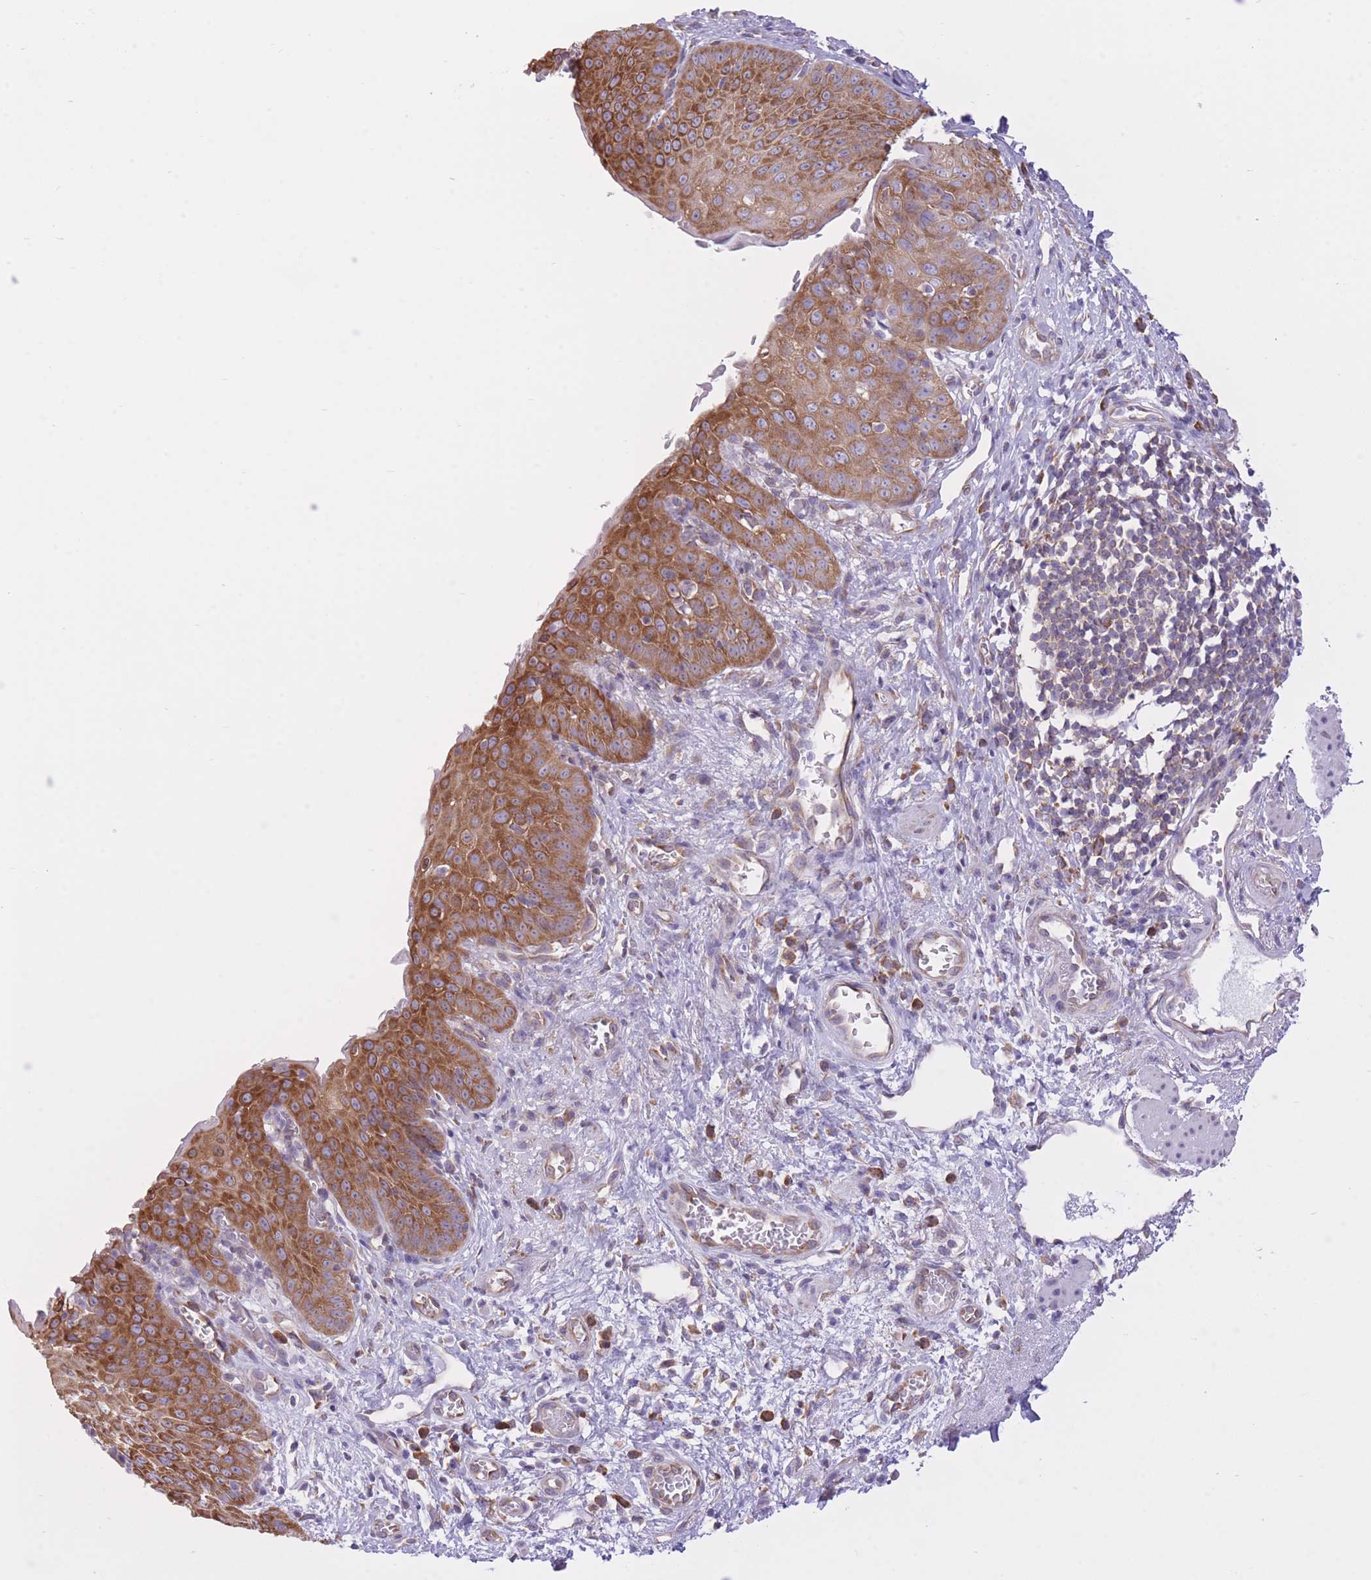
{"staining": {"intensity": "strong", "quantity": "25%-75%", "location": "cytoplasmic/membranous"}, "tissue": "esophagus", "cell_type": "Squamous epithelial cells", "image_type": "normal", "snomed": [{"axis": "morphology", "description": "Normal tissue, NOS"}, {"axis": "topography", "description": "Esophagus"}], "caption": "Protein staining of normal esophagus shows strong cytoplasmic/membranous expression in approximately 25%-75% of squamous epithelial cells.", "gene": "ZNF501", "patient": {"sex": "male", "age": 71}}